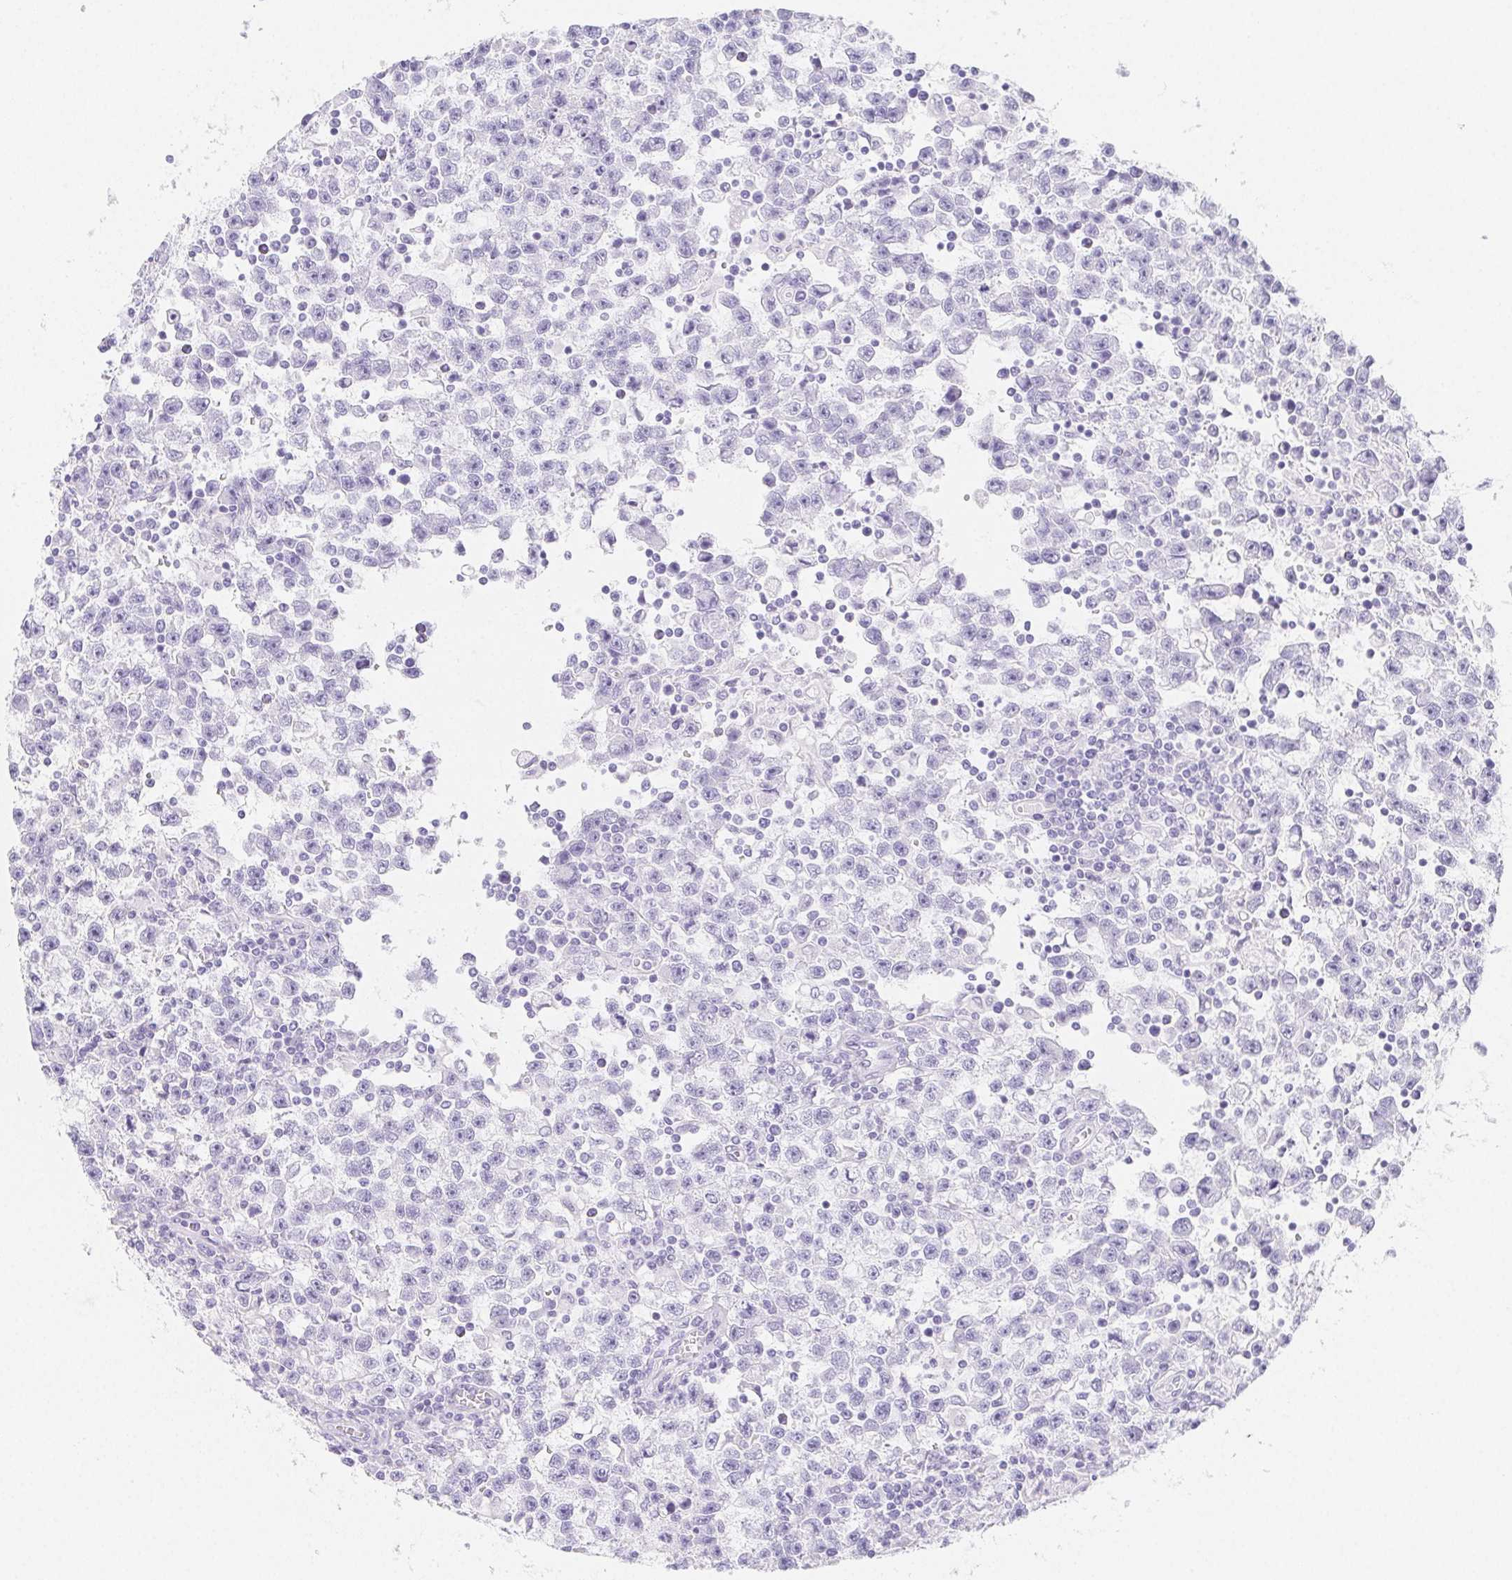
{"staining": {"intensity": "negative", "quantity": "none", "location": "none"}, "tissue": "testis cancer", "cell_type": "Tumor cells", "image_type": "cancer", "snomed": [{"axis": "morphology", "description": "Seminoma, NOS"}, {"axis": "topography", "description": "Testis"}], "caption": "This is an immunohistochemistry photomicrograph of seminoma (testis). There is no expression in tumor cells.", "gene": "ZBBX", "patient": {"sex": "male", "age": 31}}